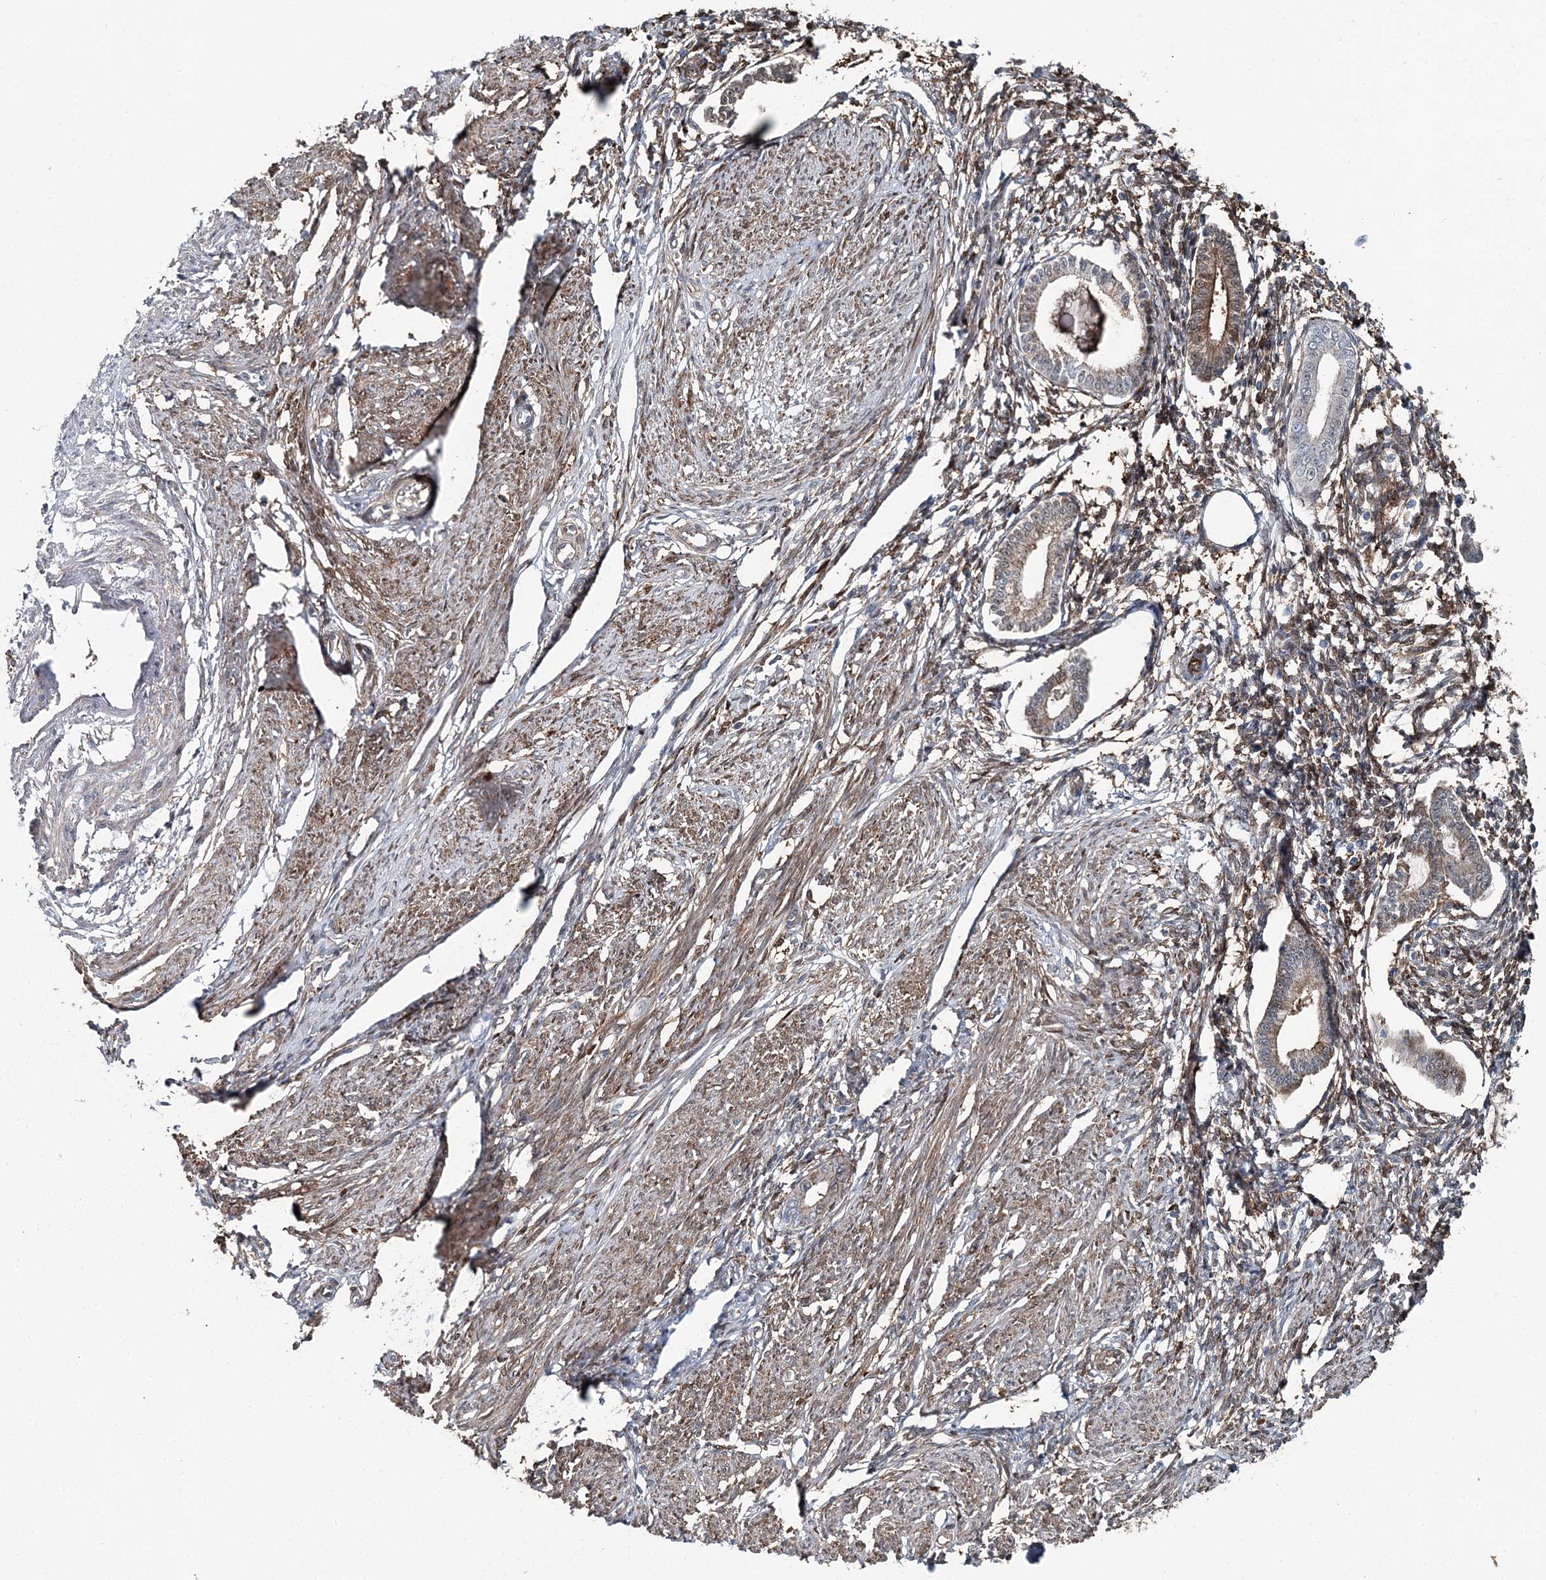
{"staining": {"intensity": "moderate", "quantity": "25%-75%", "location": "cytoplasmic/membranous"}, "tissue": "endometrium", "cell_type": "Cells in endometrial stroma", "image_type": "normal", "snomed": [{"axis": "morphology", "description": "Normal tissue, NOS"}, {"axis": "topography", "description": "Endometrium"}], "caption": "An image showing moderate cytoplasmic/membranous staining in approximately 25%-75% of cells in endometrial stroma in benign endometrium, as visualized by brown immunohistochemical staining.", "gene": "SPOPL", "patient": {"sex": "female", "age": 56}}